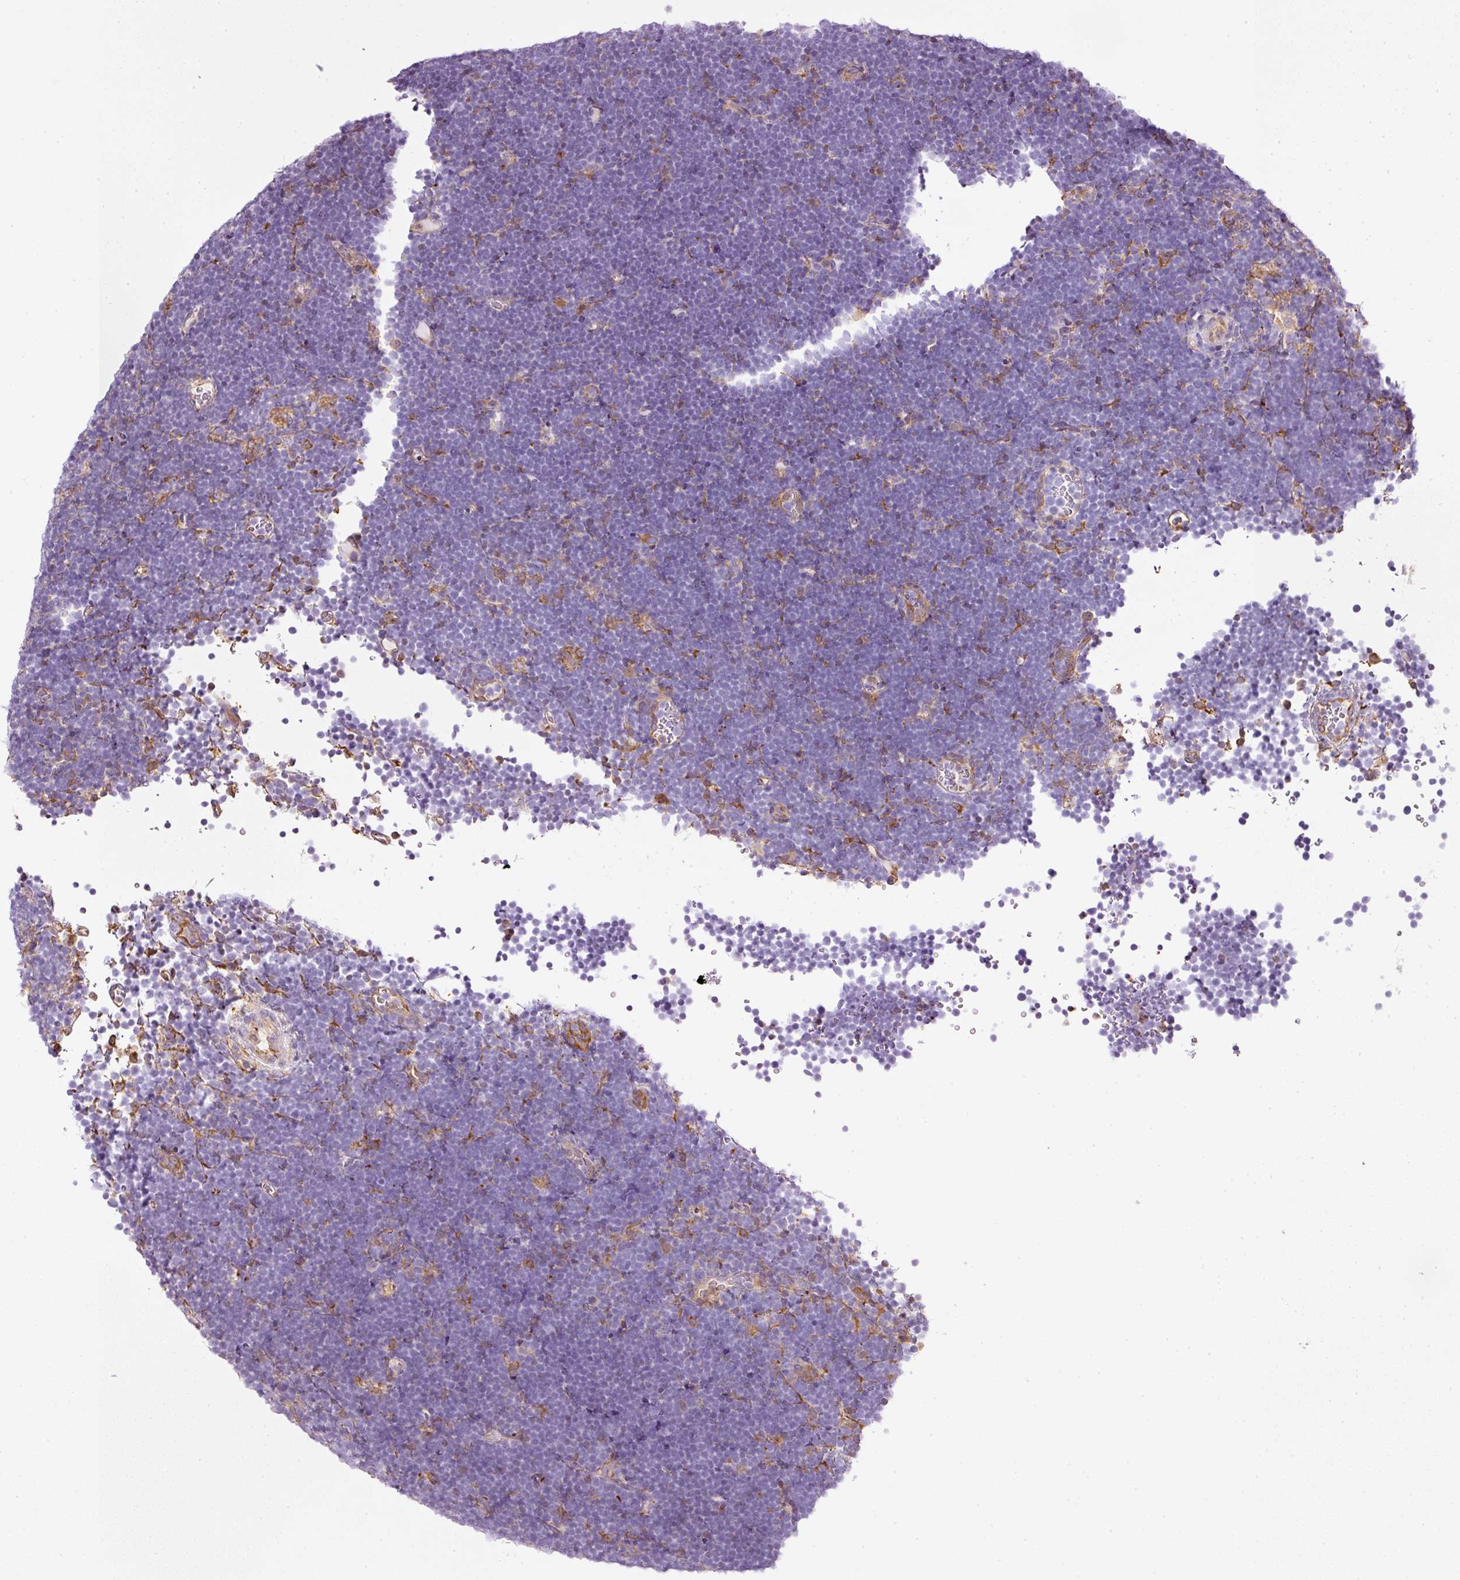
{"staining": {"intensity": "negative", "quantity": "none", "location": "none"}, "tissue": "lymphoma", "cell_type": "Tumor cells", "image_type": "cancer", "snomed": [{"axis": "morphology", "description": "Malignant lymphoma, non-Hodgkin's type, High grade"}, {"axis": "topography", "description": "Lymph node"}], "caption": "Protein analysis of high-grade malignant lymphoma, non-Hodgkin's type exhibits no significant positivity in tumor cells. (DAB IHC visualized using brightfield microscopy, high magnification).", "gene": "SCNM1", "patient": {"sex": "male", "age": 13}}